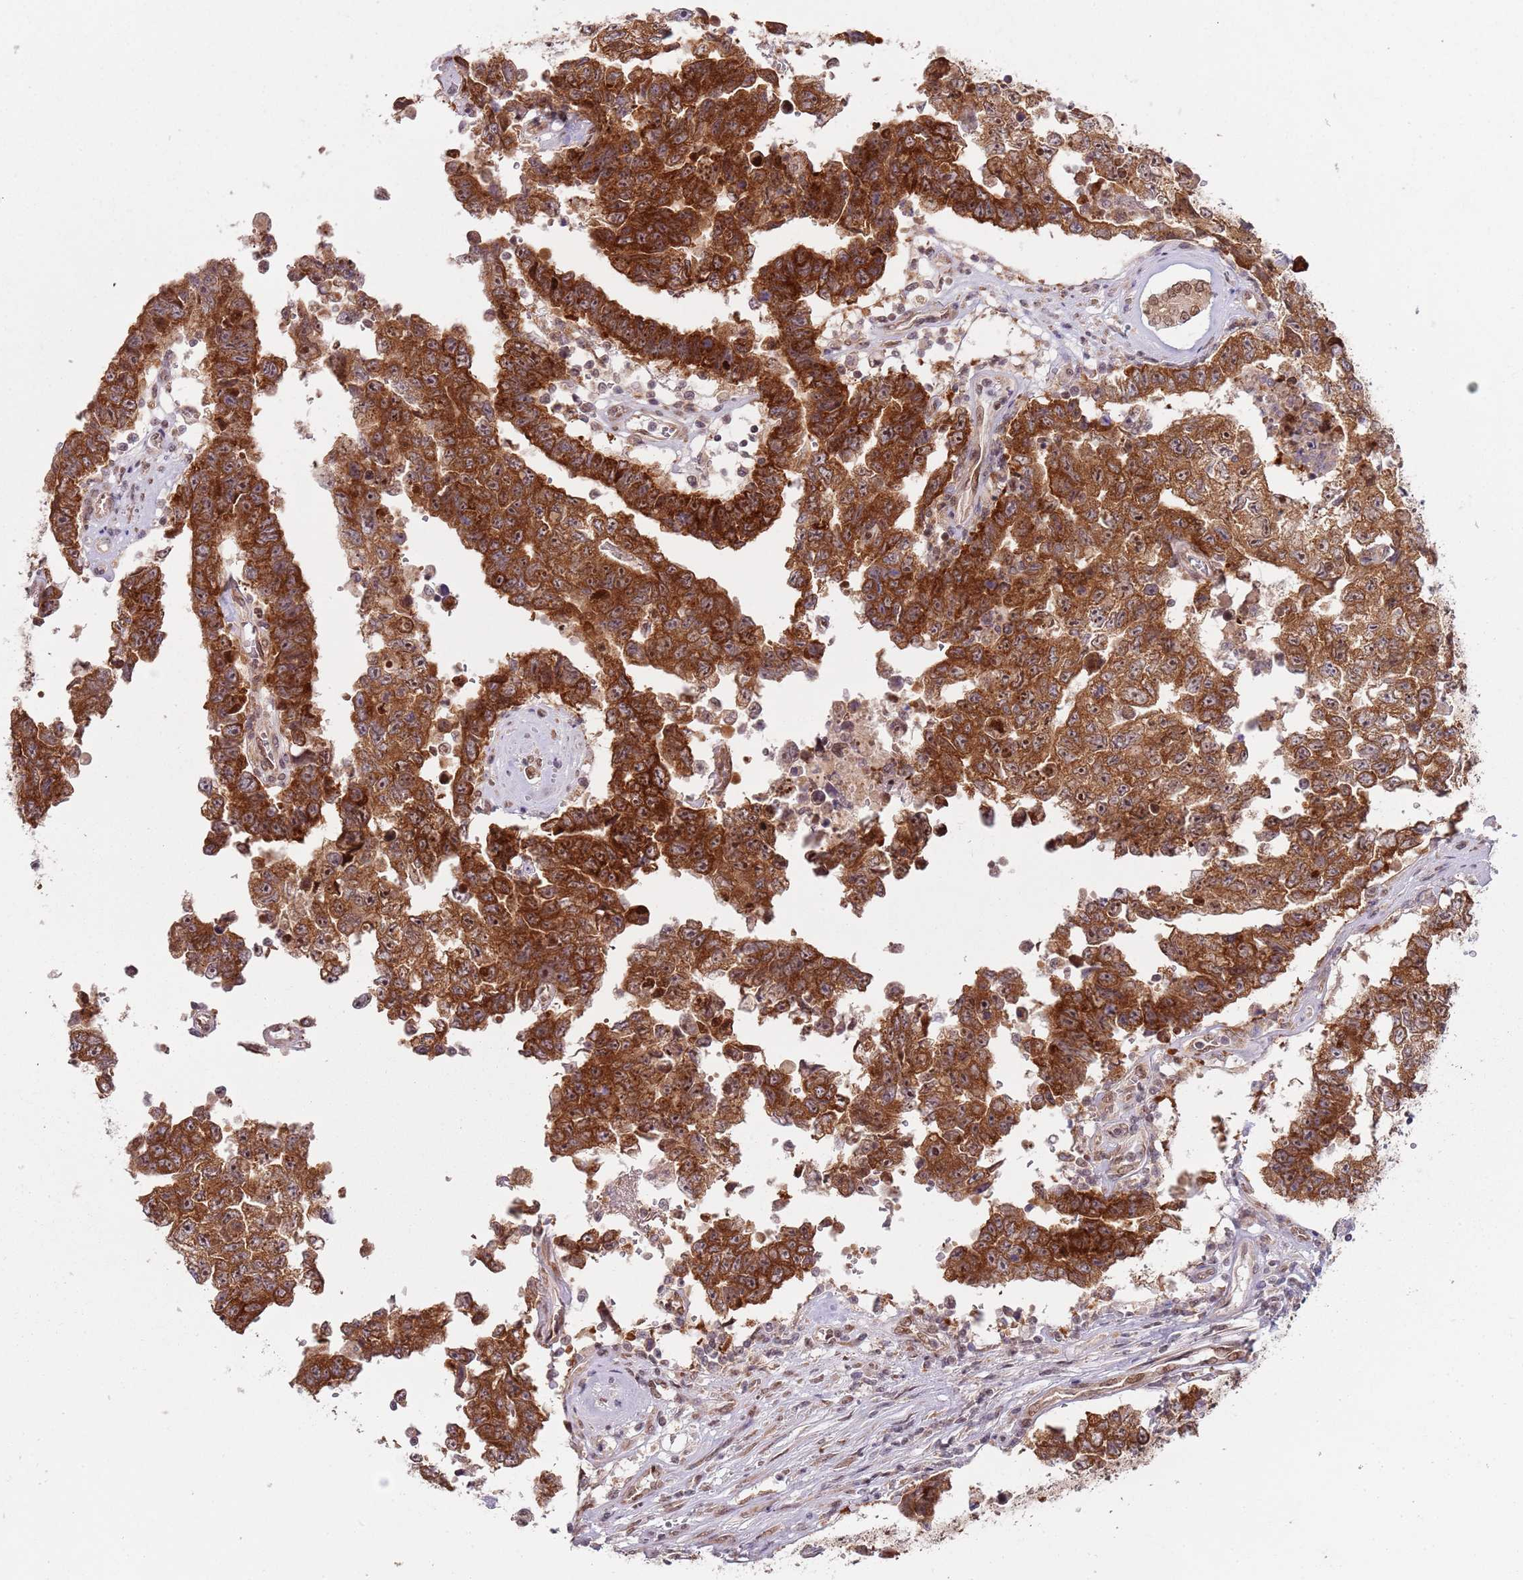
{"staining": {"intensity": "moderate", "quantity": ">75%", "location": "cytoplasmic/membranous"}, "tissue": "testis cancer", "cell_type": "Tumor cells", "image_type": "cancer", "snomed": [{"axis": "morphology", "description": "Normal tissue, NOS"}, {"axis": "morphology", "description": "Carcinoma, Embryonal, NOS"}, {"axis": "topography", "description": "Testis"}, {"axis": "topography", "description": "Epididymis"}], "caption": "Brown immunohistochemical staining in human embryonal carcinoma (testis) demonstrates moderate cytoplasmic/membranous expression in approximately >75% of tumor cells.", "gene": "SLC25A32", "patient": {"sex": "male", "age": 25}}